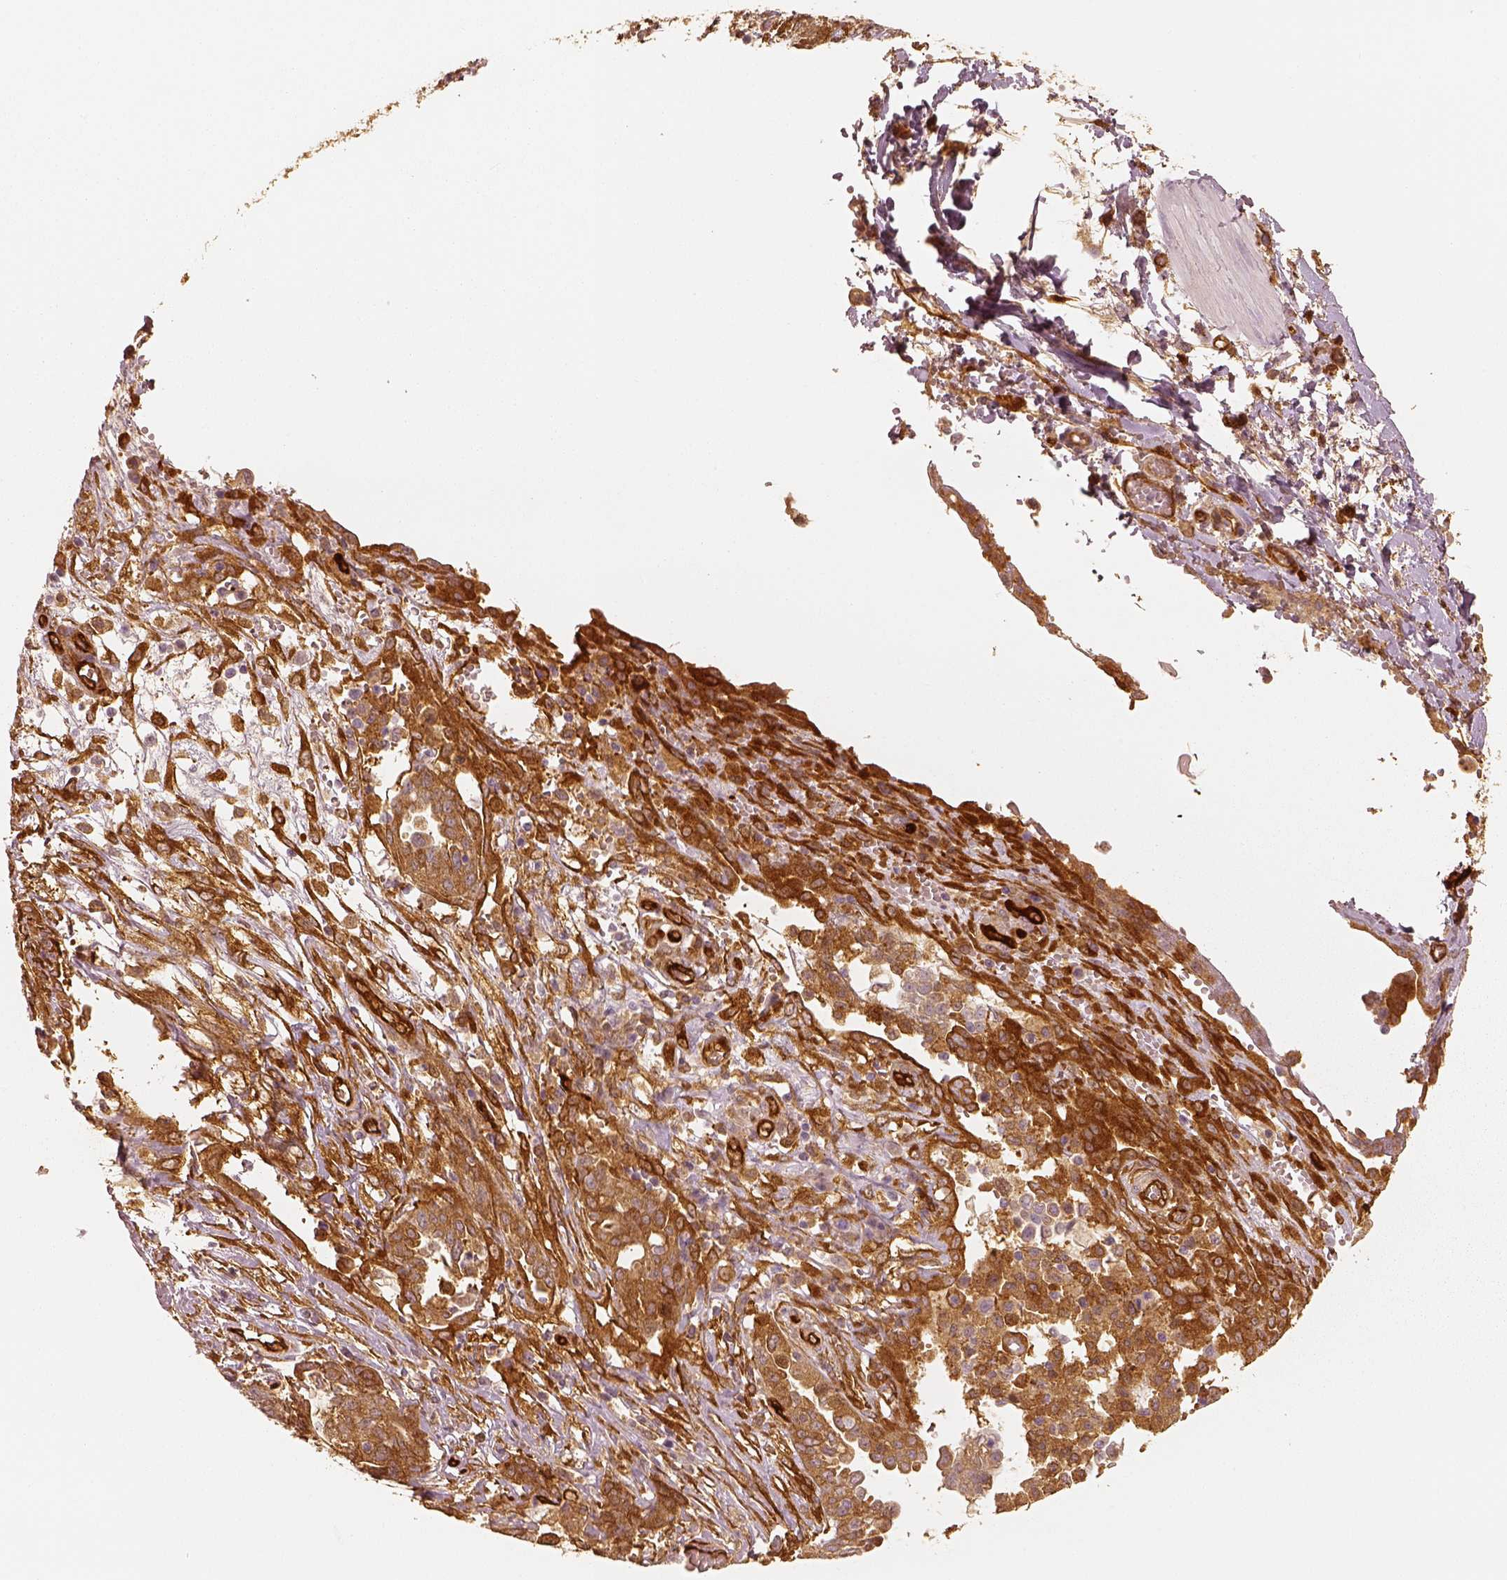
{"staining": {"intensity": "moderate", "quantity": ">75%", "location": "cytoplasmic/membranous"}, "tissue": "ovarian cancer", "cell_type": "Tumor cells", "image_type": "cancer", "snomed": [{"axis": "morphology", "description": "Cystadenocarcinoma, serous, NOS"}, {"axis": "topography", "description": "Ovary"}], "caption": "A brown stain labels moderate cytoplasmic/membranous expression of a protein in ovarian serous cystadenocarcinoma tumor cells. The staining is performed using DAB brown chromogen to label protein expression. The nuclei are counter-stained blue using hematoxylin.", "gene": "FSCN1", "patient": {"sex": "female", "age": 67}}